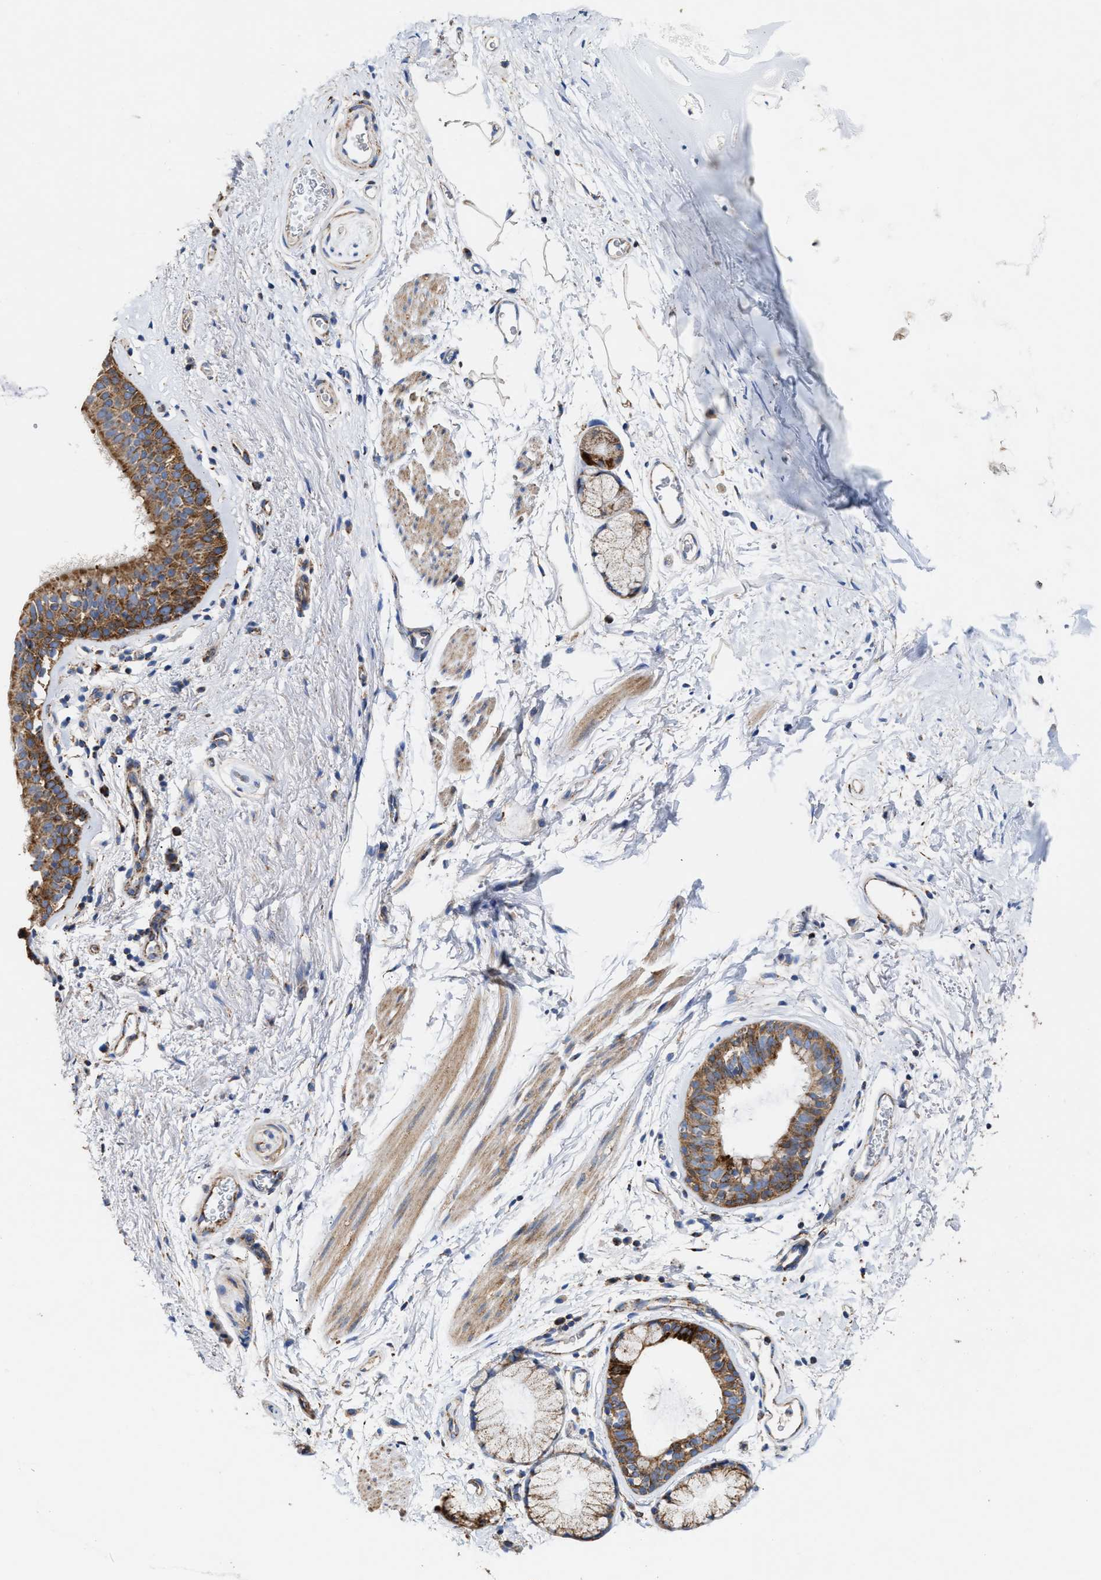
{"staining": {"intensity": "moderate", "quantity": ">75%", "location": "cytoplasmic/membranous"}, "tissue": "bronchus", "cell_type": "Respiratory epithelial cells", "image_type": "normal", "snomed": [{"axis": "morphology", "description": "Normal tissue, NOS"}, {"axis": "topography", "description": "Cartilage tissue"}, {"axis": "topography", "description": "Bronchus"}], "caption": "Bronchus stained with IHC reveals moderate cytoplasmic/membranous positivity in about >75% of respiratory epithelial cells.", "gene": "MECR", "patient": {"sex": "female", "age": 53}}